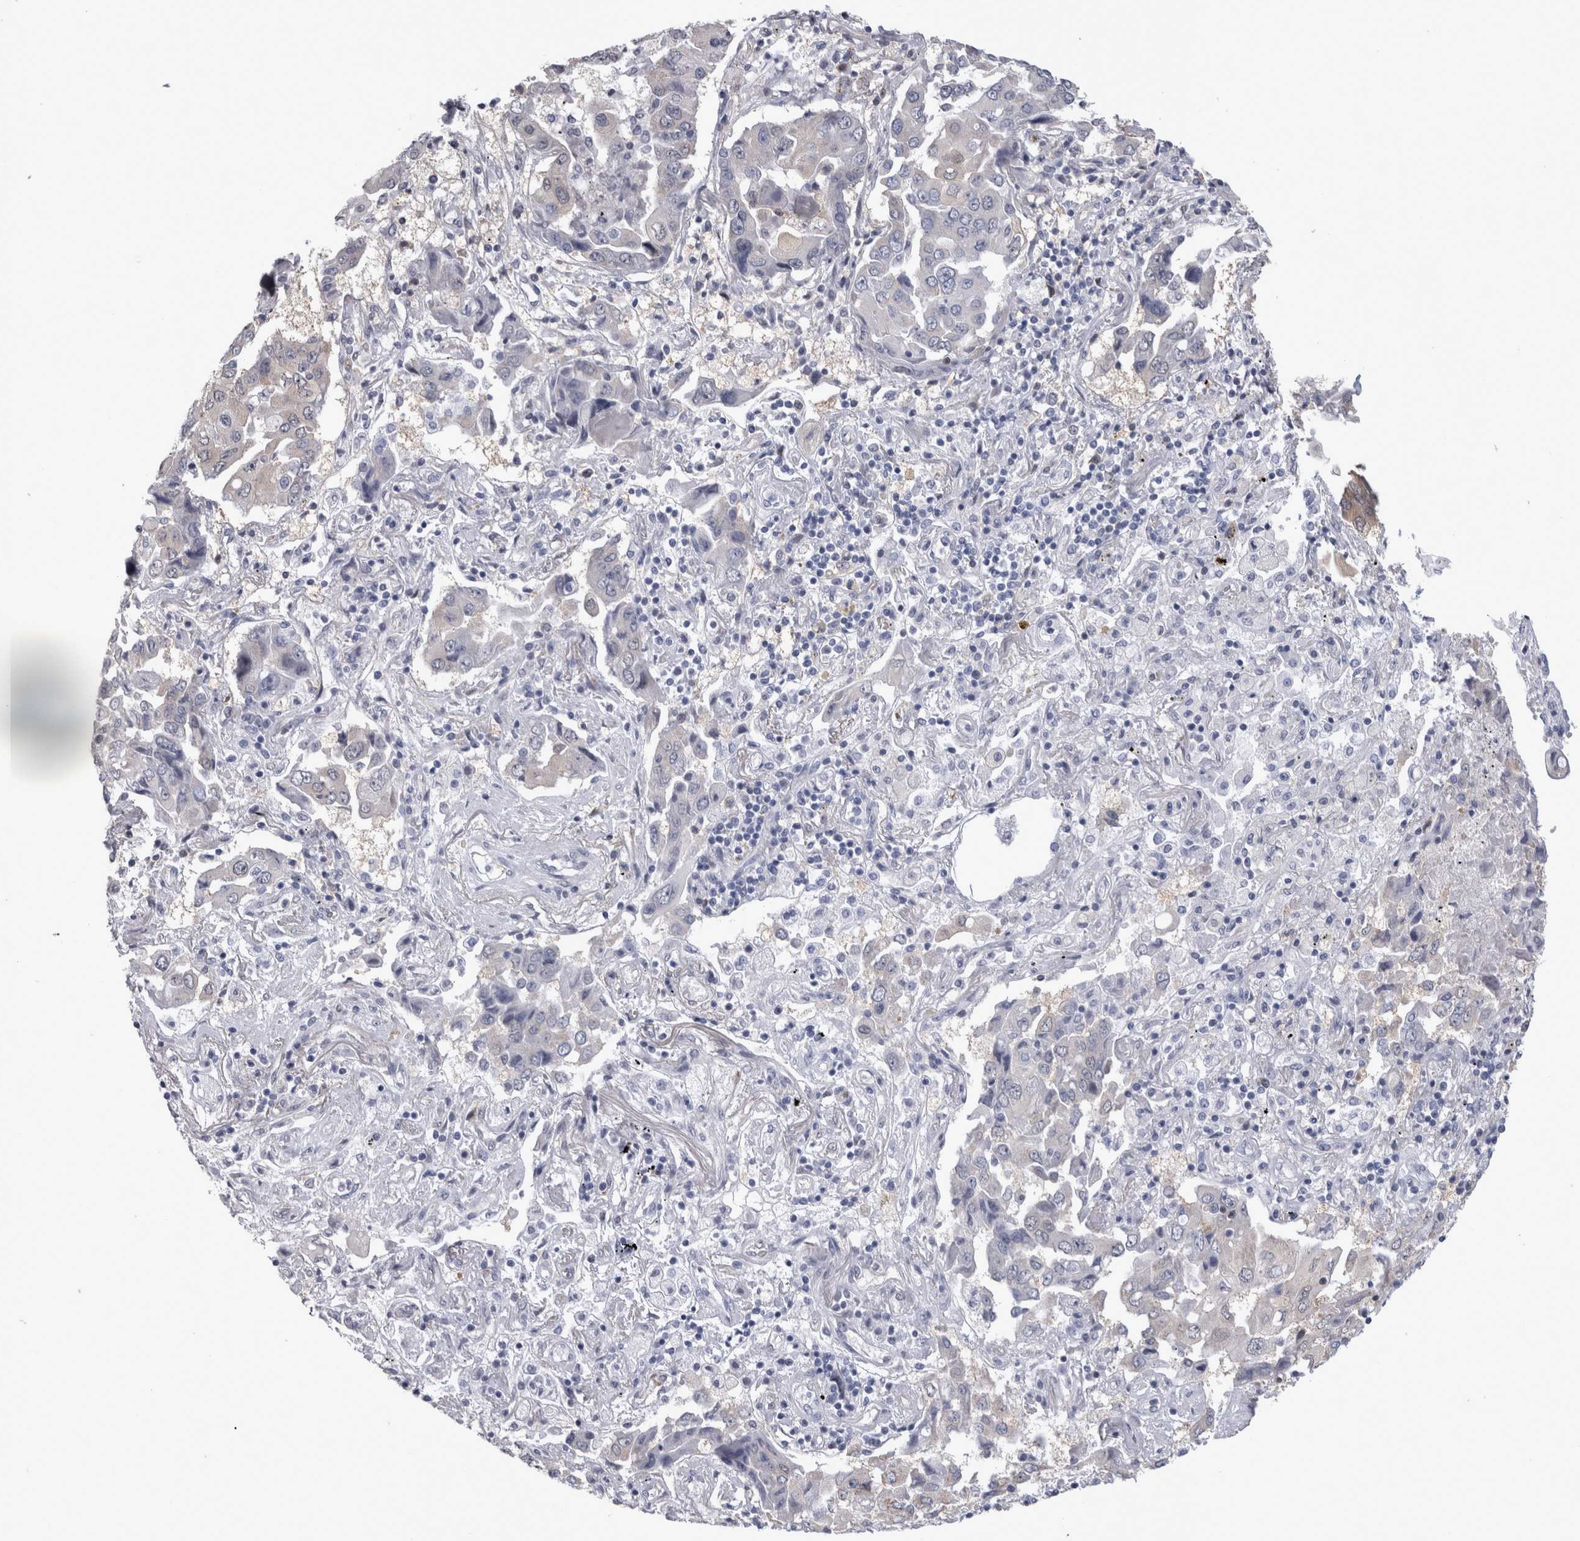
{"staining": {"intensity": "negative", "quantity": "none", "location": "none"}, "tissue": "lung cancer", "cell_type": "Tumor cells", "image_type": "cancer", "snomed": [{"axis": "morphology", "description": "Adenocarcinoma, NOS"}, {"axis": "topography", "description": "Lung"}], "caption": "A histopathology image of lung adenocarcinoma stained for a protein demonstrates no brown staining in tumor cells. (Stains: DAB (3,3'-diaminobenzidine) immunohistochemistry (IHC) with hematoxylin counter stain, Microscopy: brightfield microscopy at high magnification).", "gene": "ACOT7", "patient": {"sex": "female", "age": 65}}